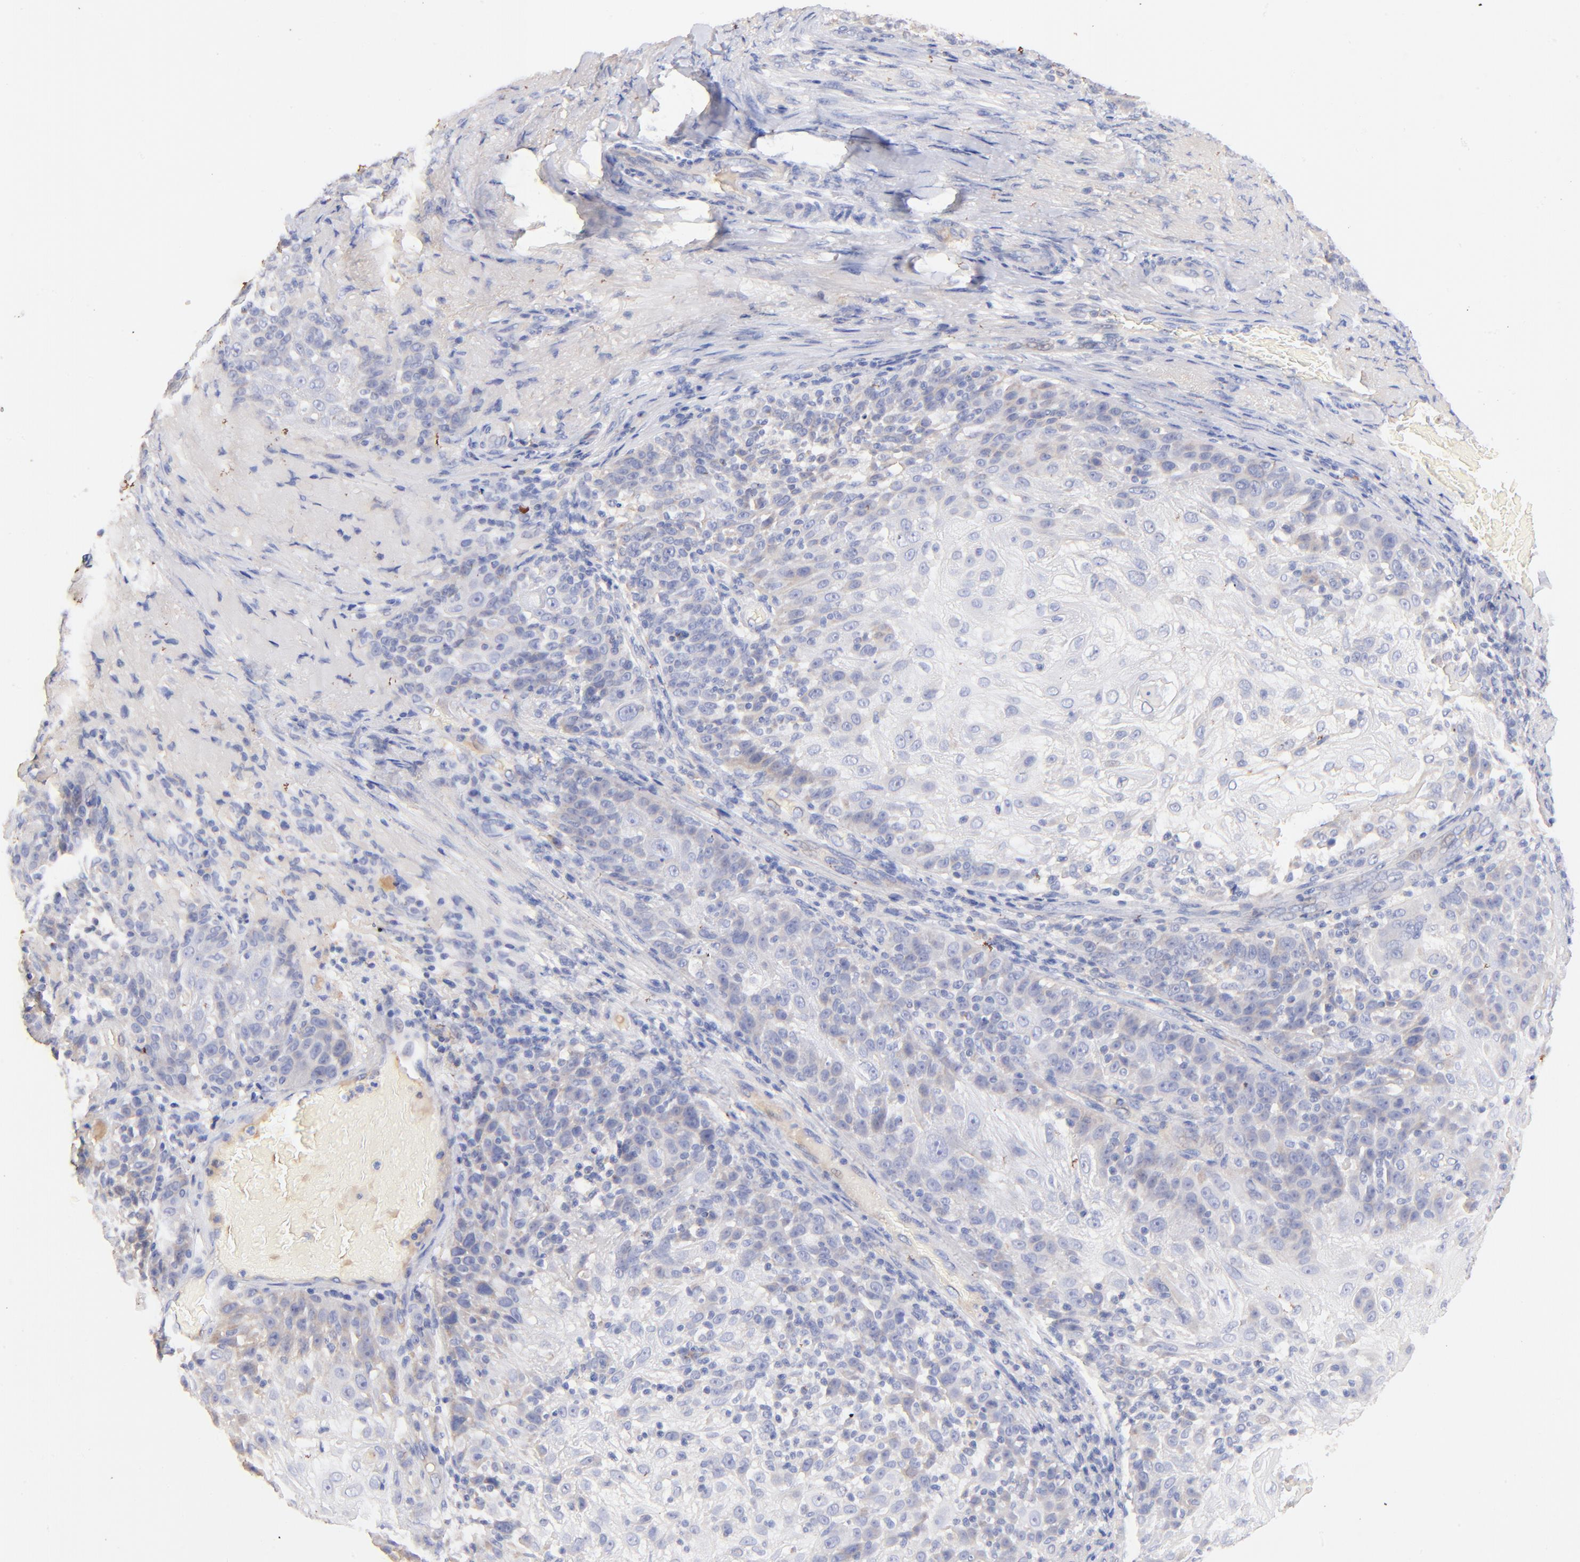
{"staining": {"intensity": "weak", "quantity": "<25%", "location": "cytoplasmic/membranous"}, "tissue": "skin cancer", "cell_type": "Tumor cells", "image_type": "cancer", "snomed": [{"axis": "morphology", "description": "Normal tissue, NOS"}, {"axis": "morphology", "description": "Squamous cell carcinoma, NOS"}, {"axis": "topography", "description": "Skin"}], "caption": "IHC histopathology image of human skin squamous cell carcinoma stained for a protein (brown), which shows no positivity in tumor cells. (DAB IHC visualized using brightfield microscopy, high magnification).", "gene": "IGLV7-43", "patient": {"sex": "female", "age": 83}}